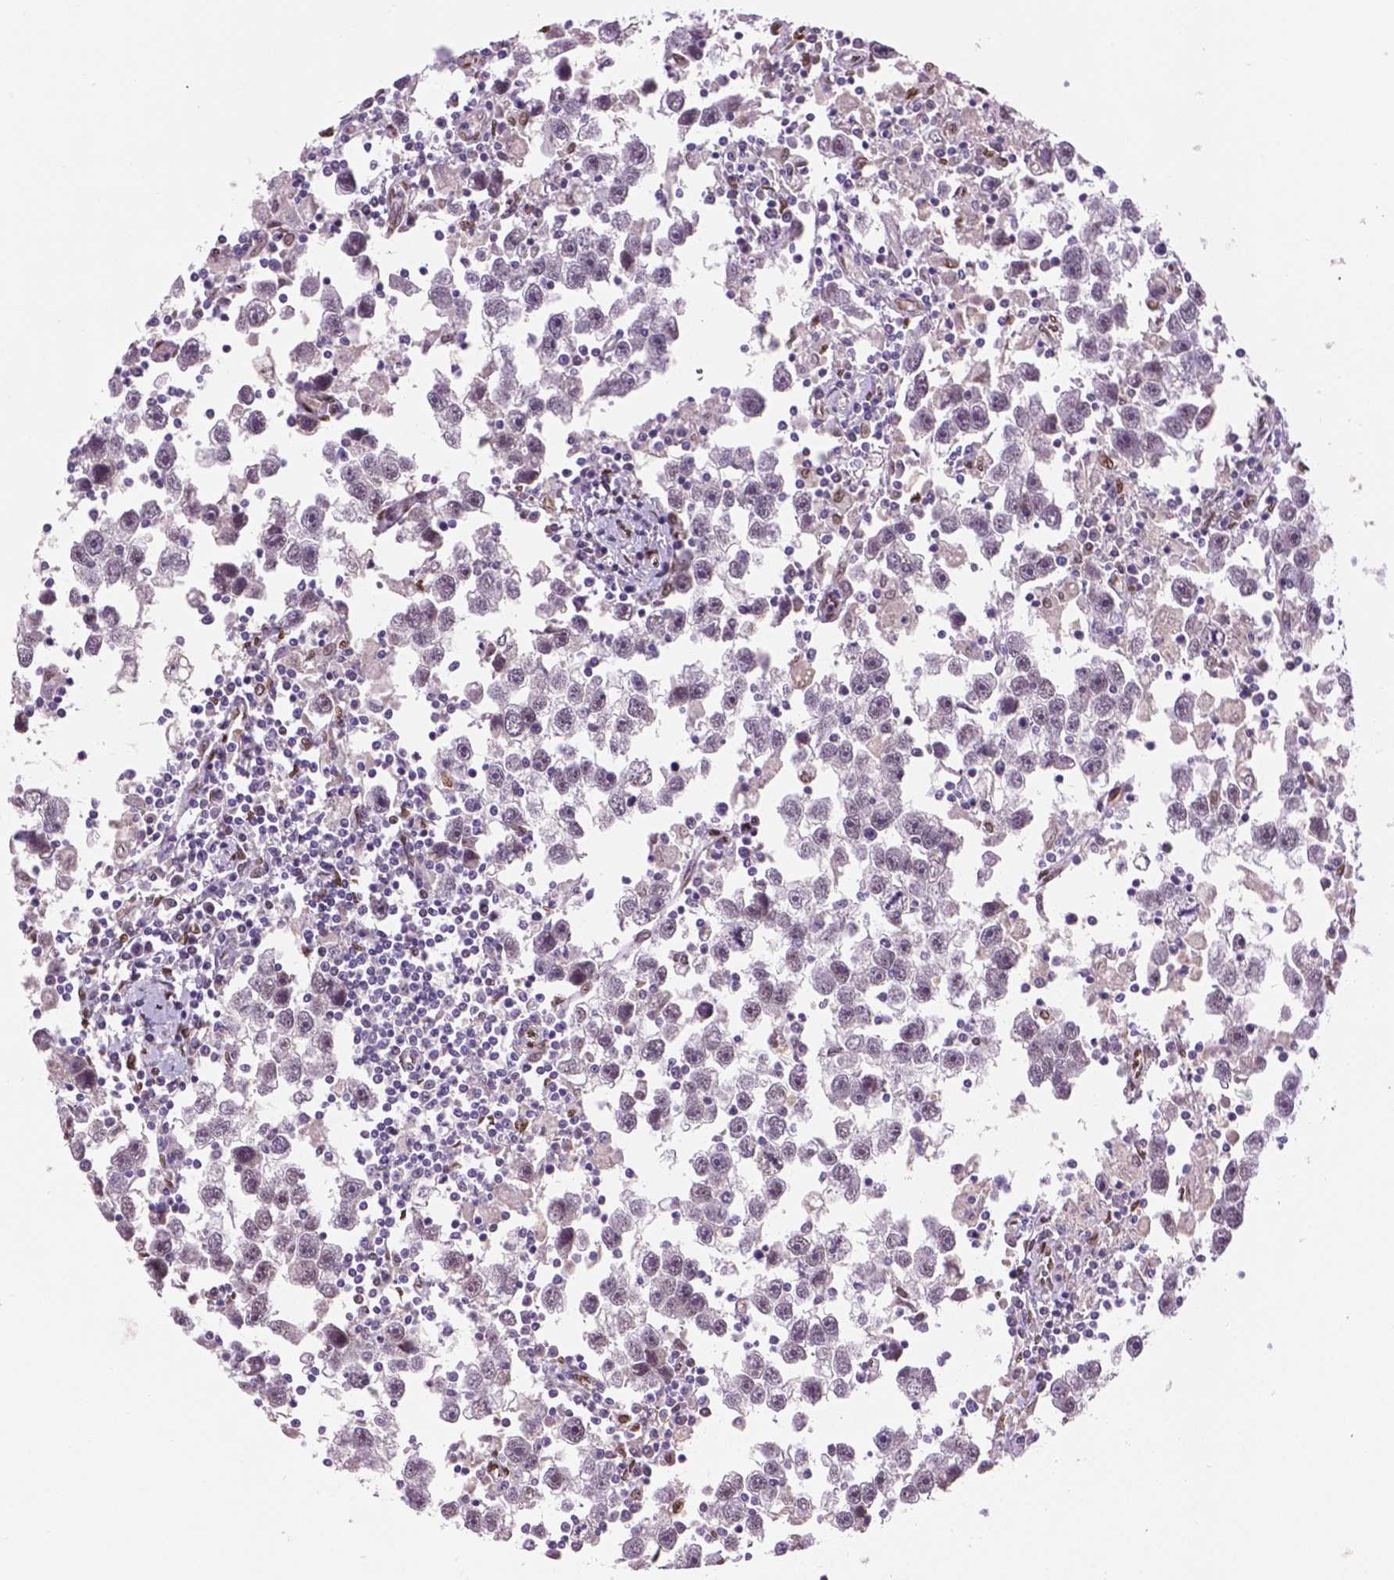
{"staining": {"intensity": "weak", "quantity": ">75%", "location": "nuclear"}, "tissue": "testis cancer", "cell_type": "Tumor cells", "image_type": "cancer", "snomed": [{"axis": "morphology", "description": "Seminoma, NOS"}, {"axis": "topography", "description": "Testis"}], "caption": "Testis cancer stained with a protein marker displays weak staining in tumor cells.", "gene": "IRF6", "patient": {"sex": "male", "age": 30}}